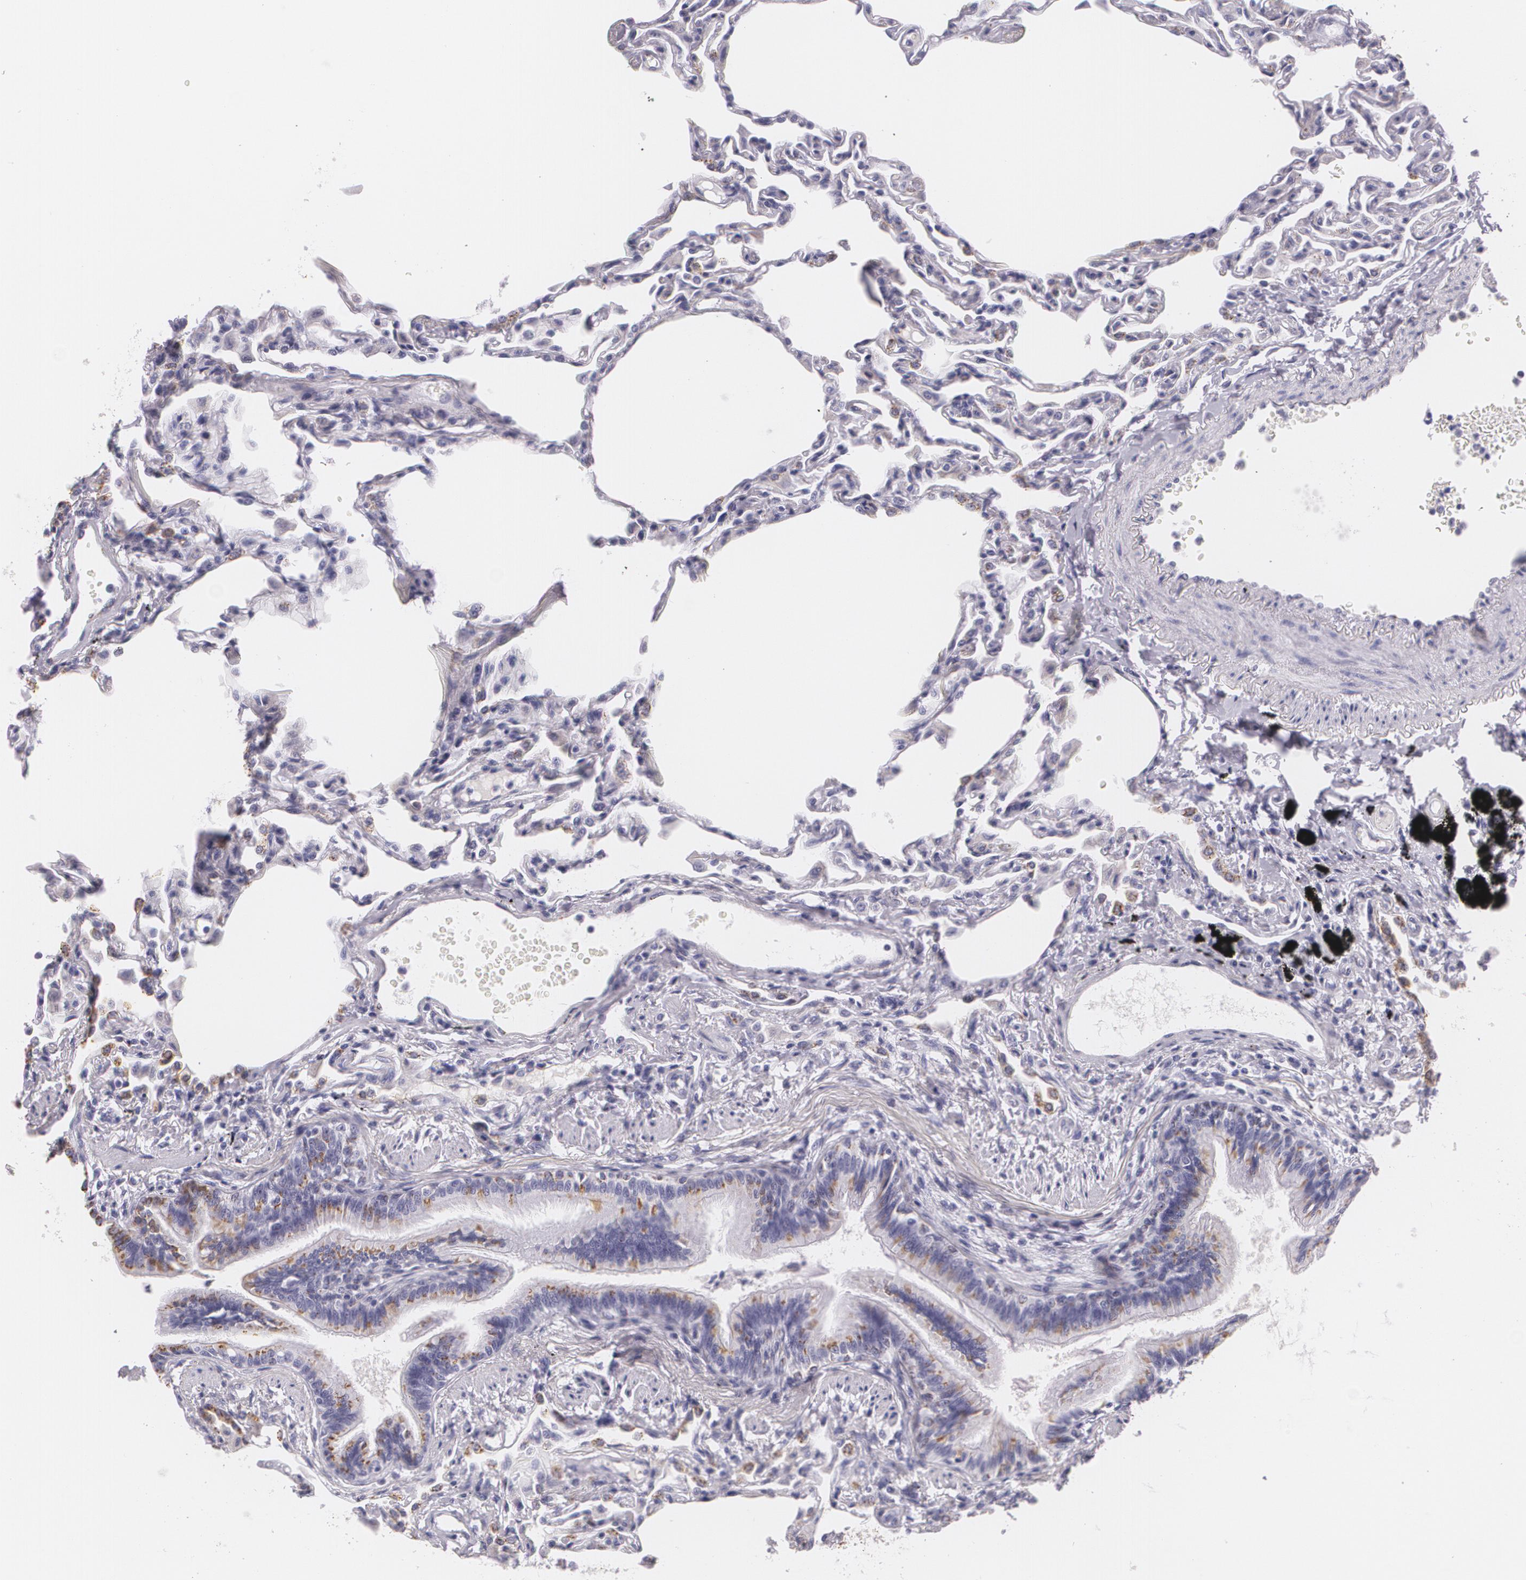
{"staining": {"intensity": "negative", "quantity": "none", "location": "none"}, "tissue": "lung", "cell_type": "Alveolar cells", "image_type": "normal", "snomed": [{"axis": "morphology", "description": "Normal tissue, NOS"}, {"axis": "topography", "description": "Lung"}], "caption": "Immunohistochemistry (IHC) of normal human lung displays no expression in alveolar cells.", "gene": "DLG4", "patient": {"sex": "female", "age": 49}}